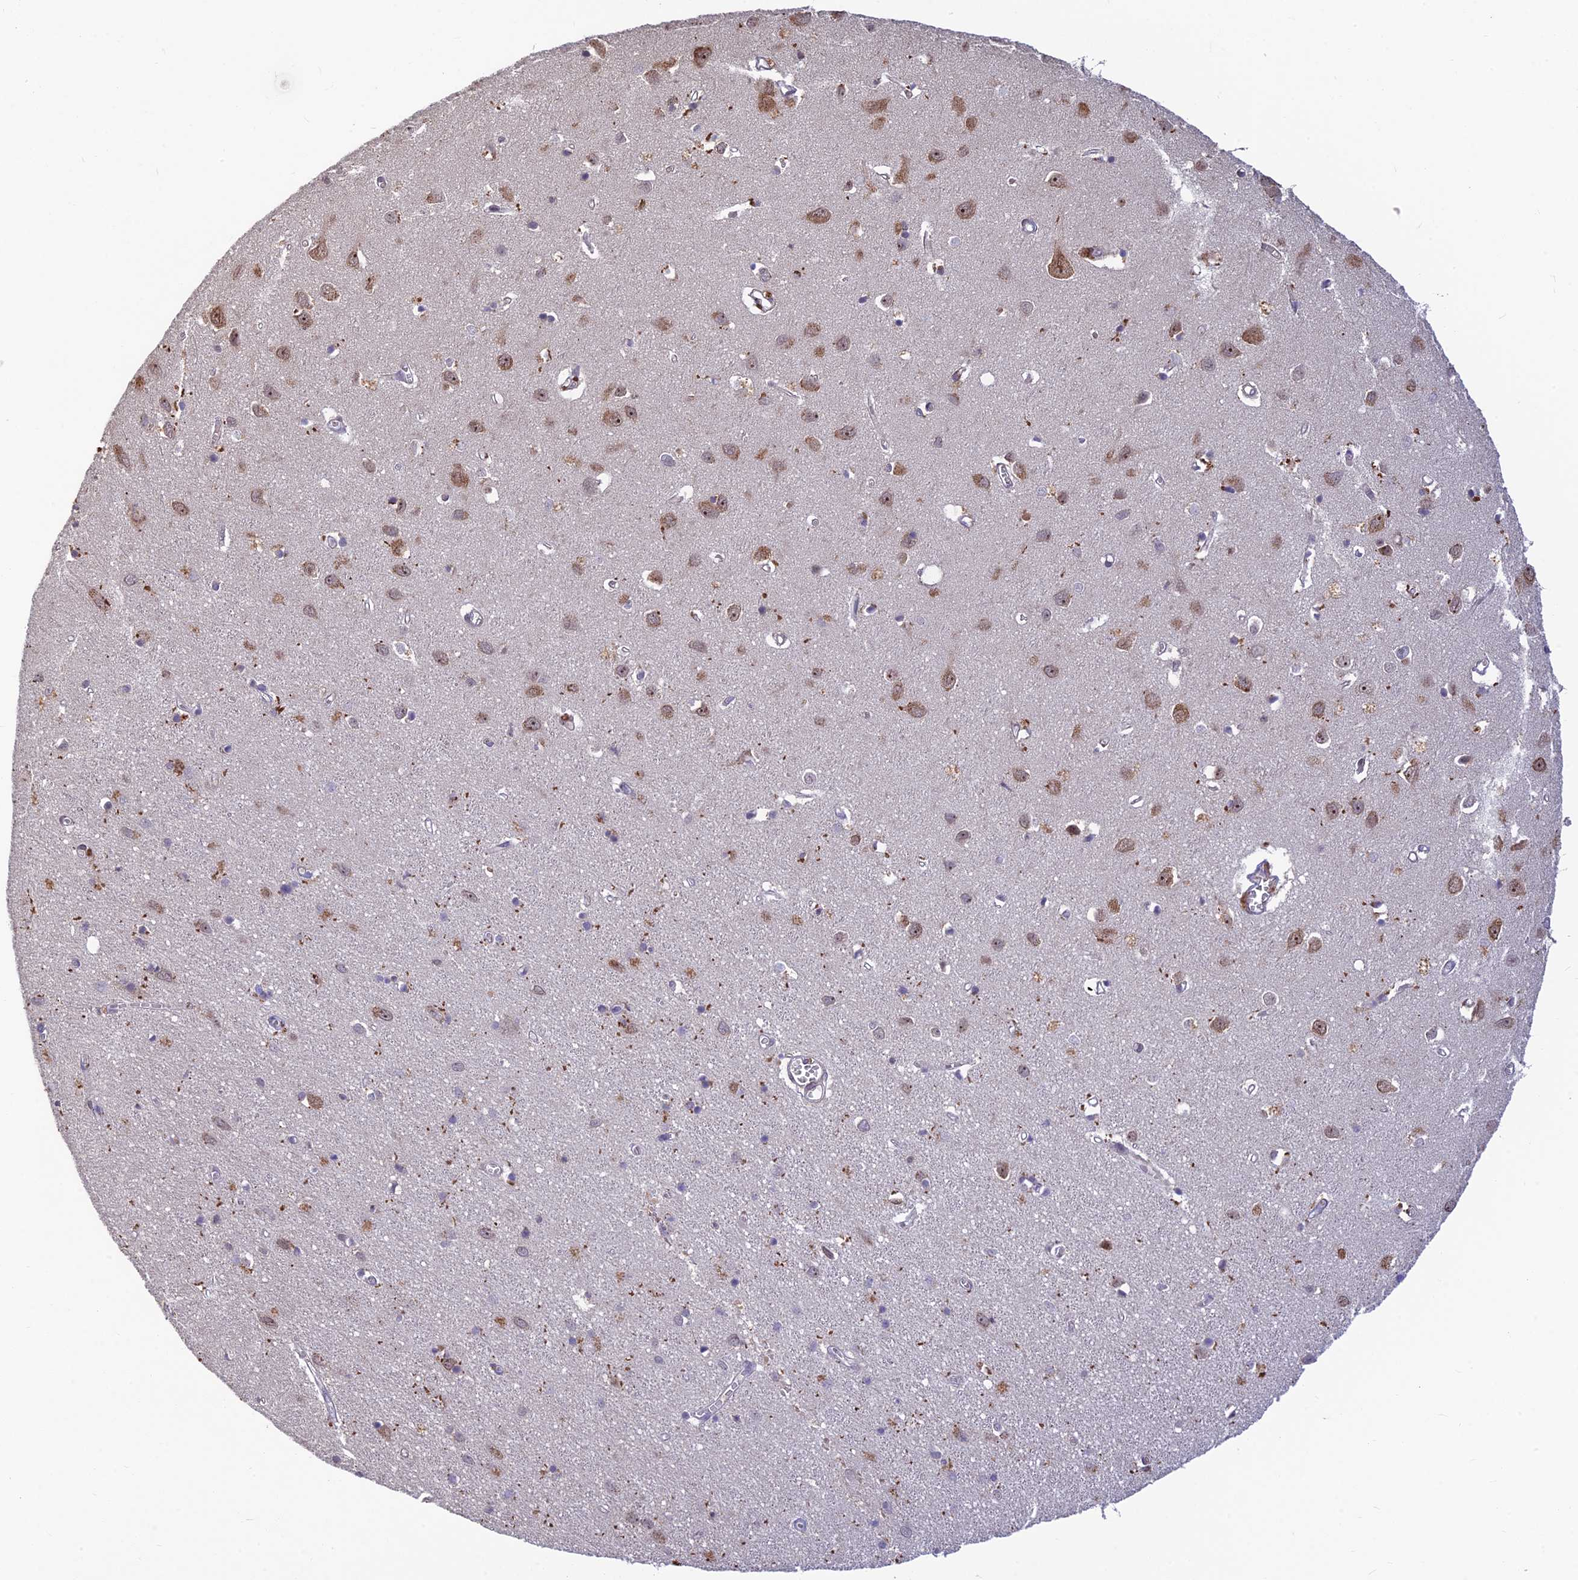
{"staining": {"intensity": "moderate", "quantity": "25%-75%", "location": "cytoplasmic/membranous,nuclear"}, "tissue": "cerebral cortex", "cell_type": "Endothelial cells", "image_type": "normal", "snomed": [{"axis": "morphology", "description": "Normal tissue, NOS"}, {"axis": "topography", "description": "Cerebral cortex"}], "caption": "Protein expression analysis of benign human cerebral cortex reveals moderate cytoplasmic/membranous,nuclear expression in about 25%-75% of endothelial cells.", "gene": "UFSP2", "patient": {"sex": "female", "age": 64}}